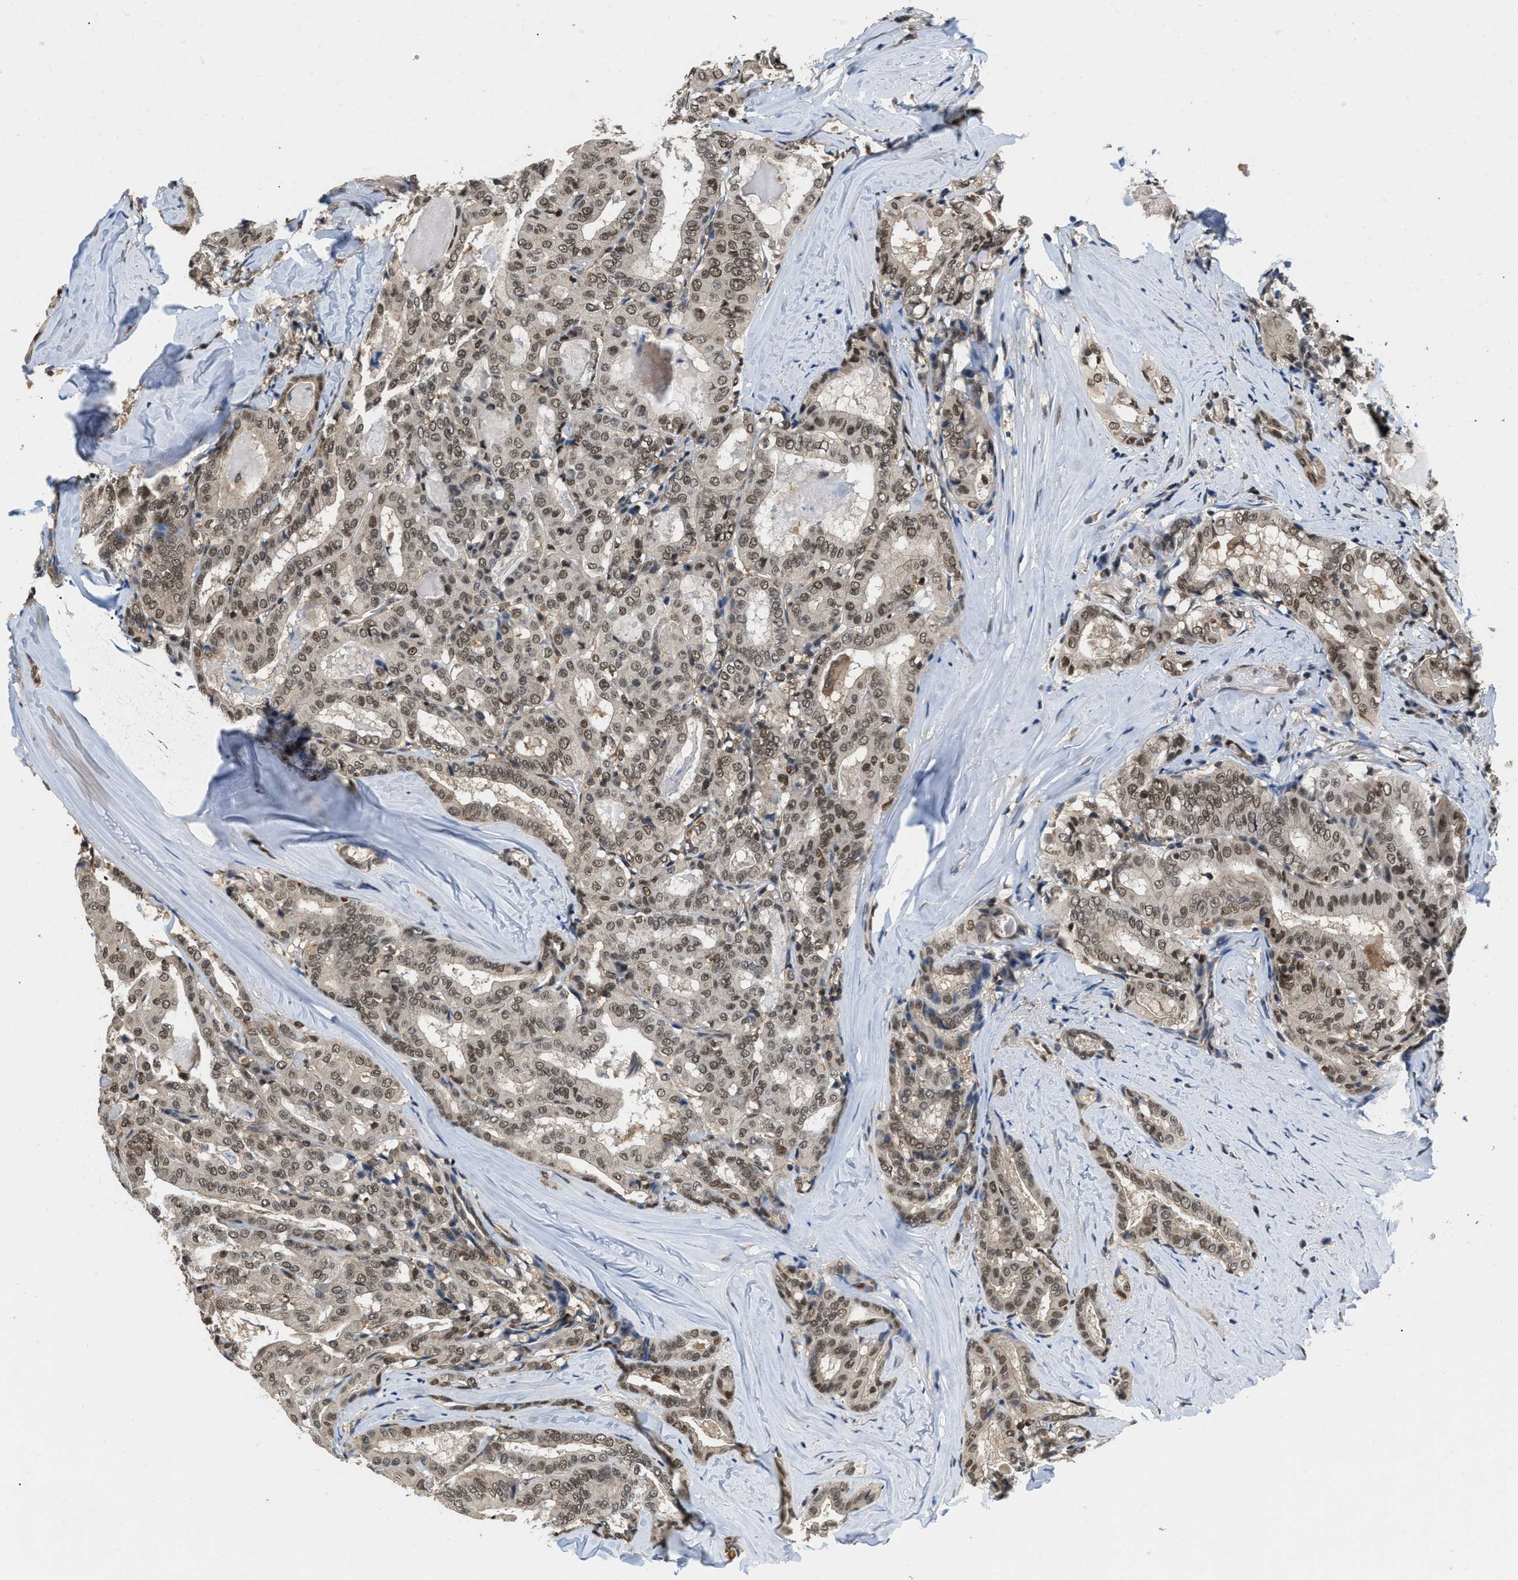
{"staining": {"intensity": "weak", "quantity": ">75%", "location": "nuclear"}, "tissue": "thyroid cancer", "cell_type": "Tumor cells", "image_type": "cancer", "snomed": [{"axis": "morphology", "description": "Papillary adenocarcinoma, NOS"}, {"axis": "topography", "description": "Thyroid gland"}], "caption": "DAB (3,3'-diaminobenzidine) immunohistochemical staining of thyroid papillary adenocarcinoma exhibits weak nuclear protein positivity in about >75% of tumor cells. (Brightfield microscopy of DAB IHC at high magnification).", "gene": "ATF7IP", "patient": {"sex": "female", "age": 42}}